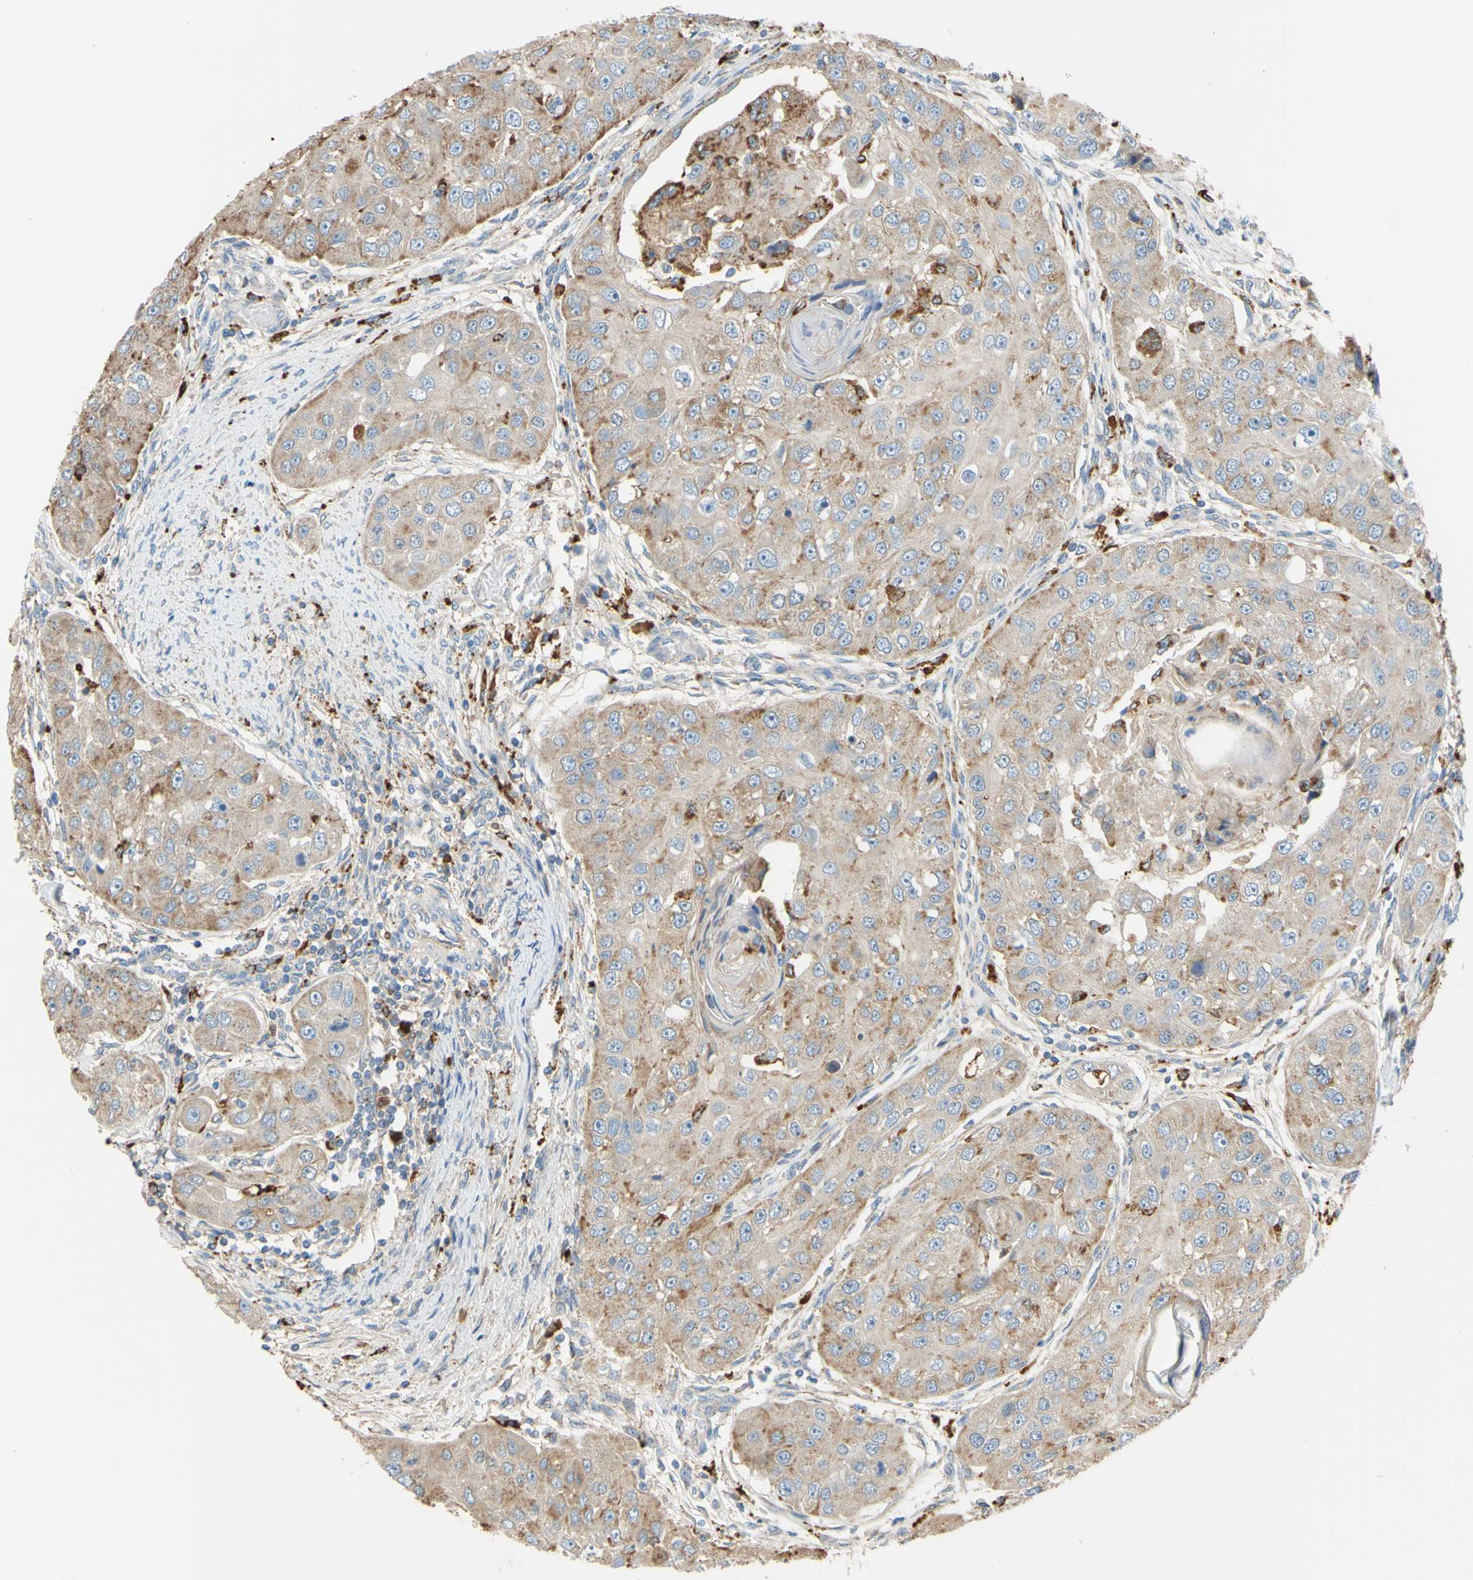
{"staining": {"intensity": "weak", "quantity": ">75%", "location": "cytoplasmic/membranous"}, "tissue": "head and neck cancer", "cell_type": "Tumor cells", "image_type": "cancer", "snomed": [{"axis": "morphology", "description": "Normal tissue, NOS"}, {"axis": "morphology", "description": "Squamous cell carcinoma, NOS"}, {"axis": "topography", "description": "Skeletal muscle"}, {"axis": "topography", "description": "Head-Neck"}], "caption": "High-magnification brightfield microscopy of head and neck cancer (squamous cell carcinoma) stained with DAB (3,3'-diaminobenzidine) (brown) and counterstained with hematoxylin (blue). tumor cells exhibit weak cytoplasmic/membranous positivity is seen in approximately>75% of cells.", "gene": "CTSD", "patient": {"sex": "male", "age": 51}}